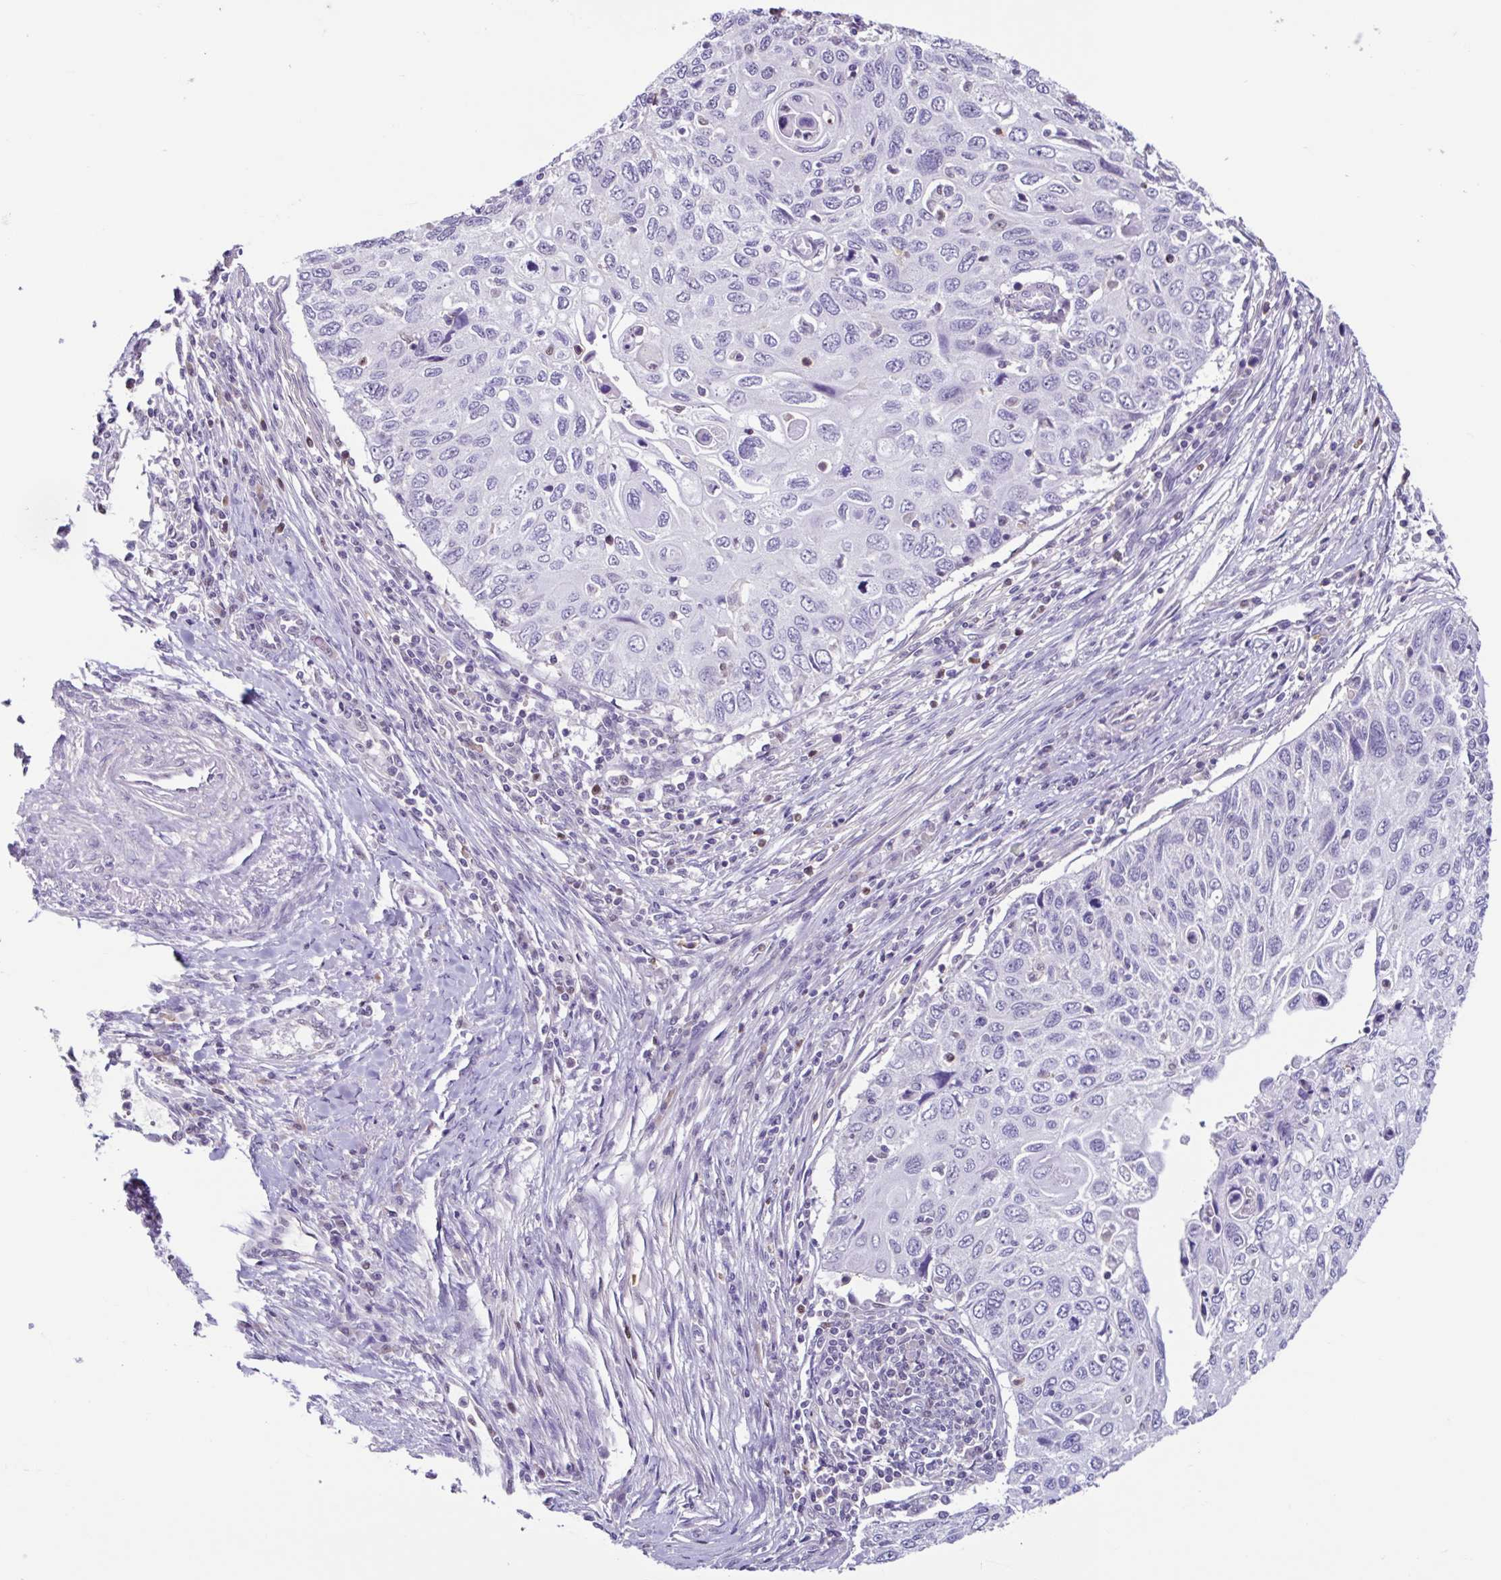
{"staining": {"intensity": "negative", "quantity": "none", "location": "none"}, "tissue": "cervical cancer", "cell_type": "Tumor cells", "image_type": "cancer", "snomed": [{"axis": "morphology", "description": "Squamous cell carcinoma, NOS"}, {"axis": "topography", "description": "Cervix"}], "caption": "This is a photomicrograph of immunohistochemistry (IHC) staining of cervical cancer (squamous cell carcinoma), which shows no staining in tumor cells.", "gene": "ACTRT3", "patient": {"sex": "female", "age": 70}}